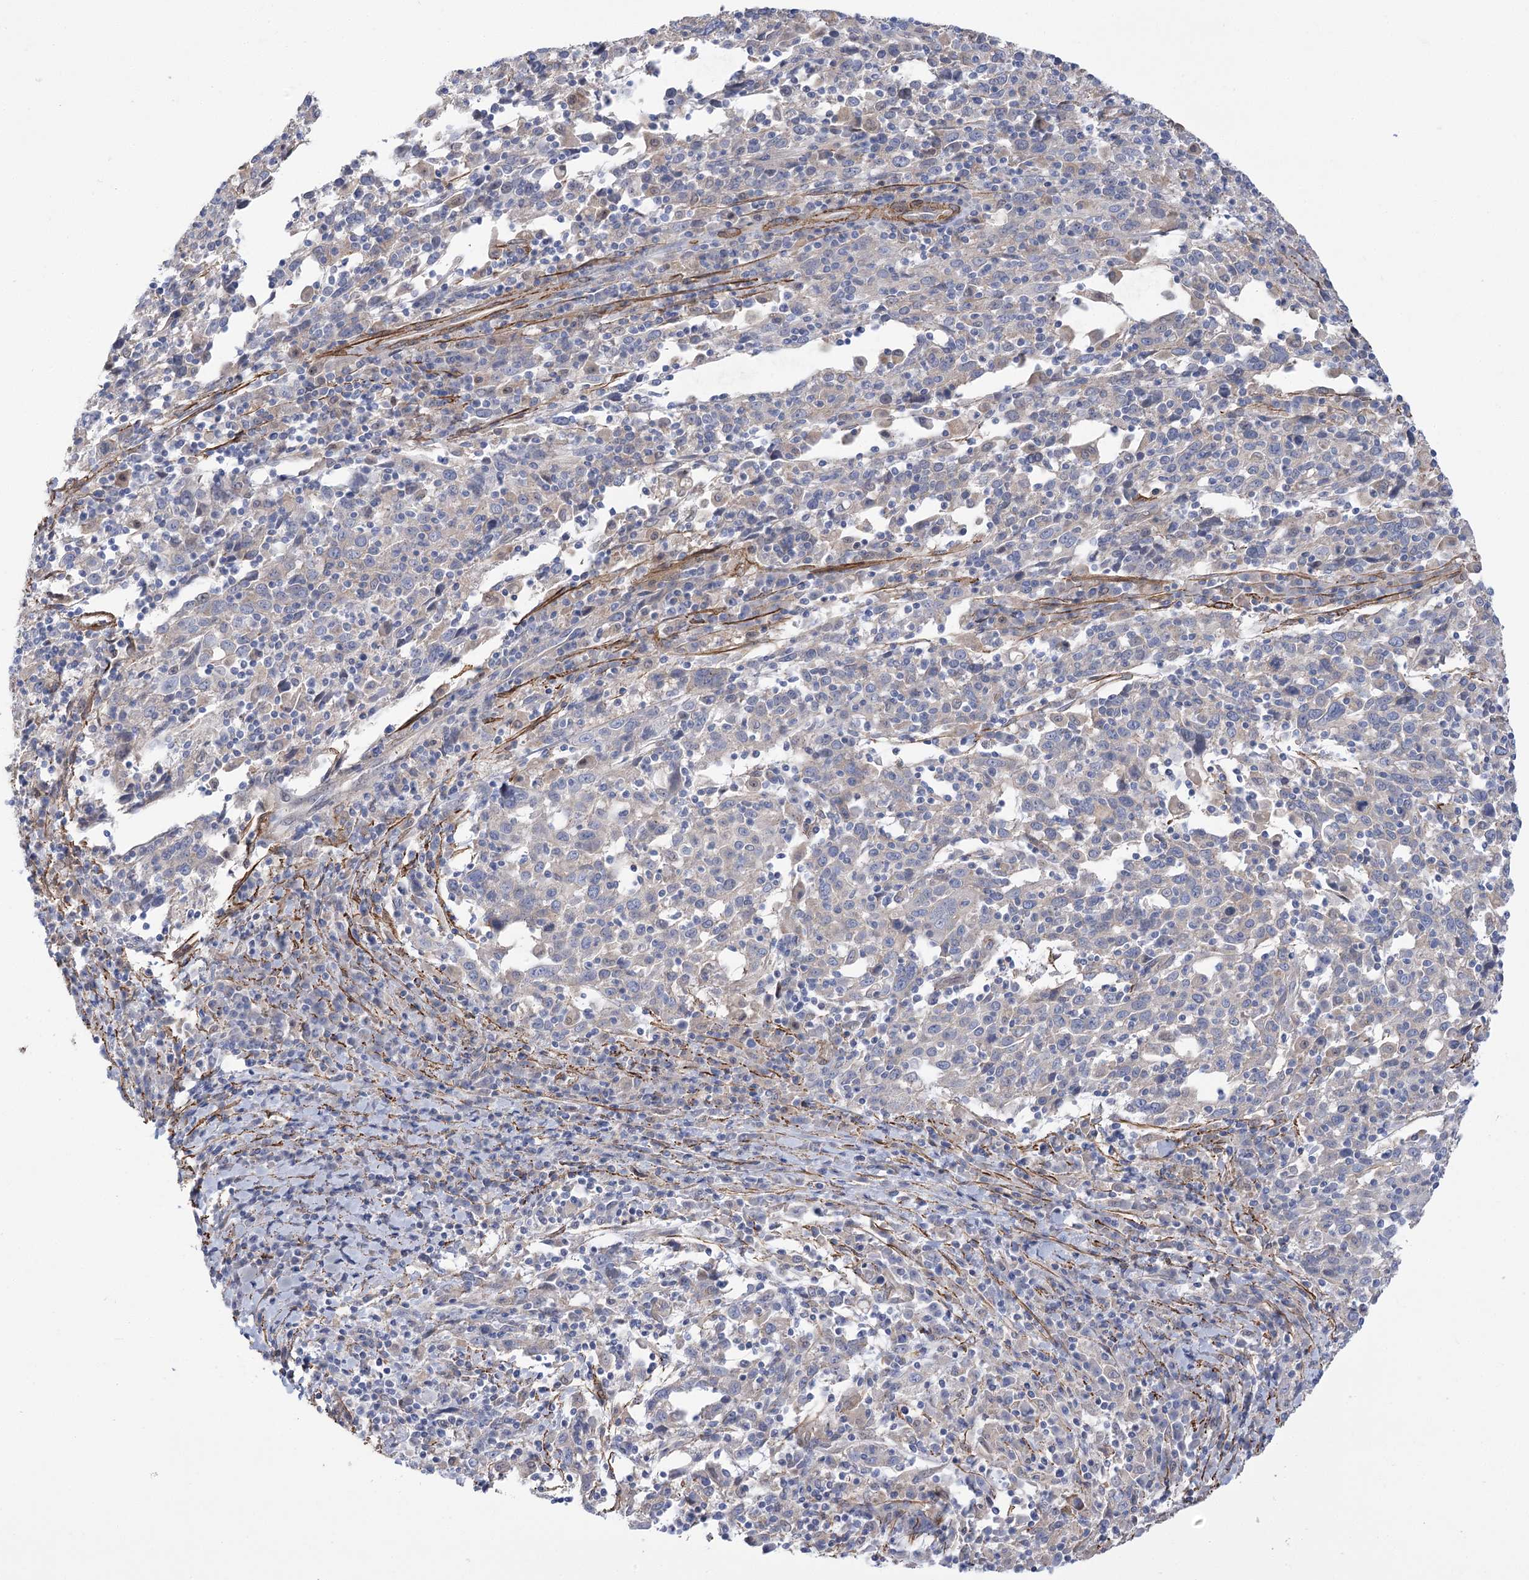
{"staining": {"intensity": "weak", "quantity": "25%-75%", "location": "cytoplasmic/membranous"}, "tissue": "cervical cancer", "cell_type": "Tumor cells", "image_type": "cancer", "snomed": [{"axis": "morphology", "description": "Squamous cell carcinoma, NOS"}, {"axis": "topography", "description": "Cervix"}], "caption": "Human cervical squamous cell carcinoma stained for a protein (brown) demonstrates weak cytoplasmic/membranous positive staining in approximately 25%-75% of tumor cells.", "gene": "WASHC3", "patient": {"sex": "female", "age": 46}}